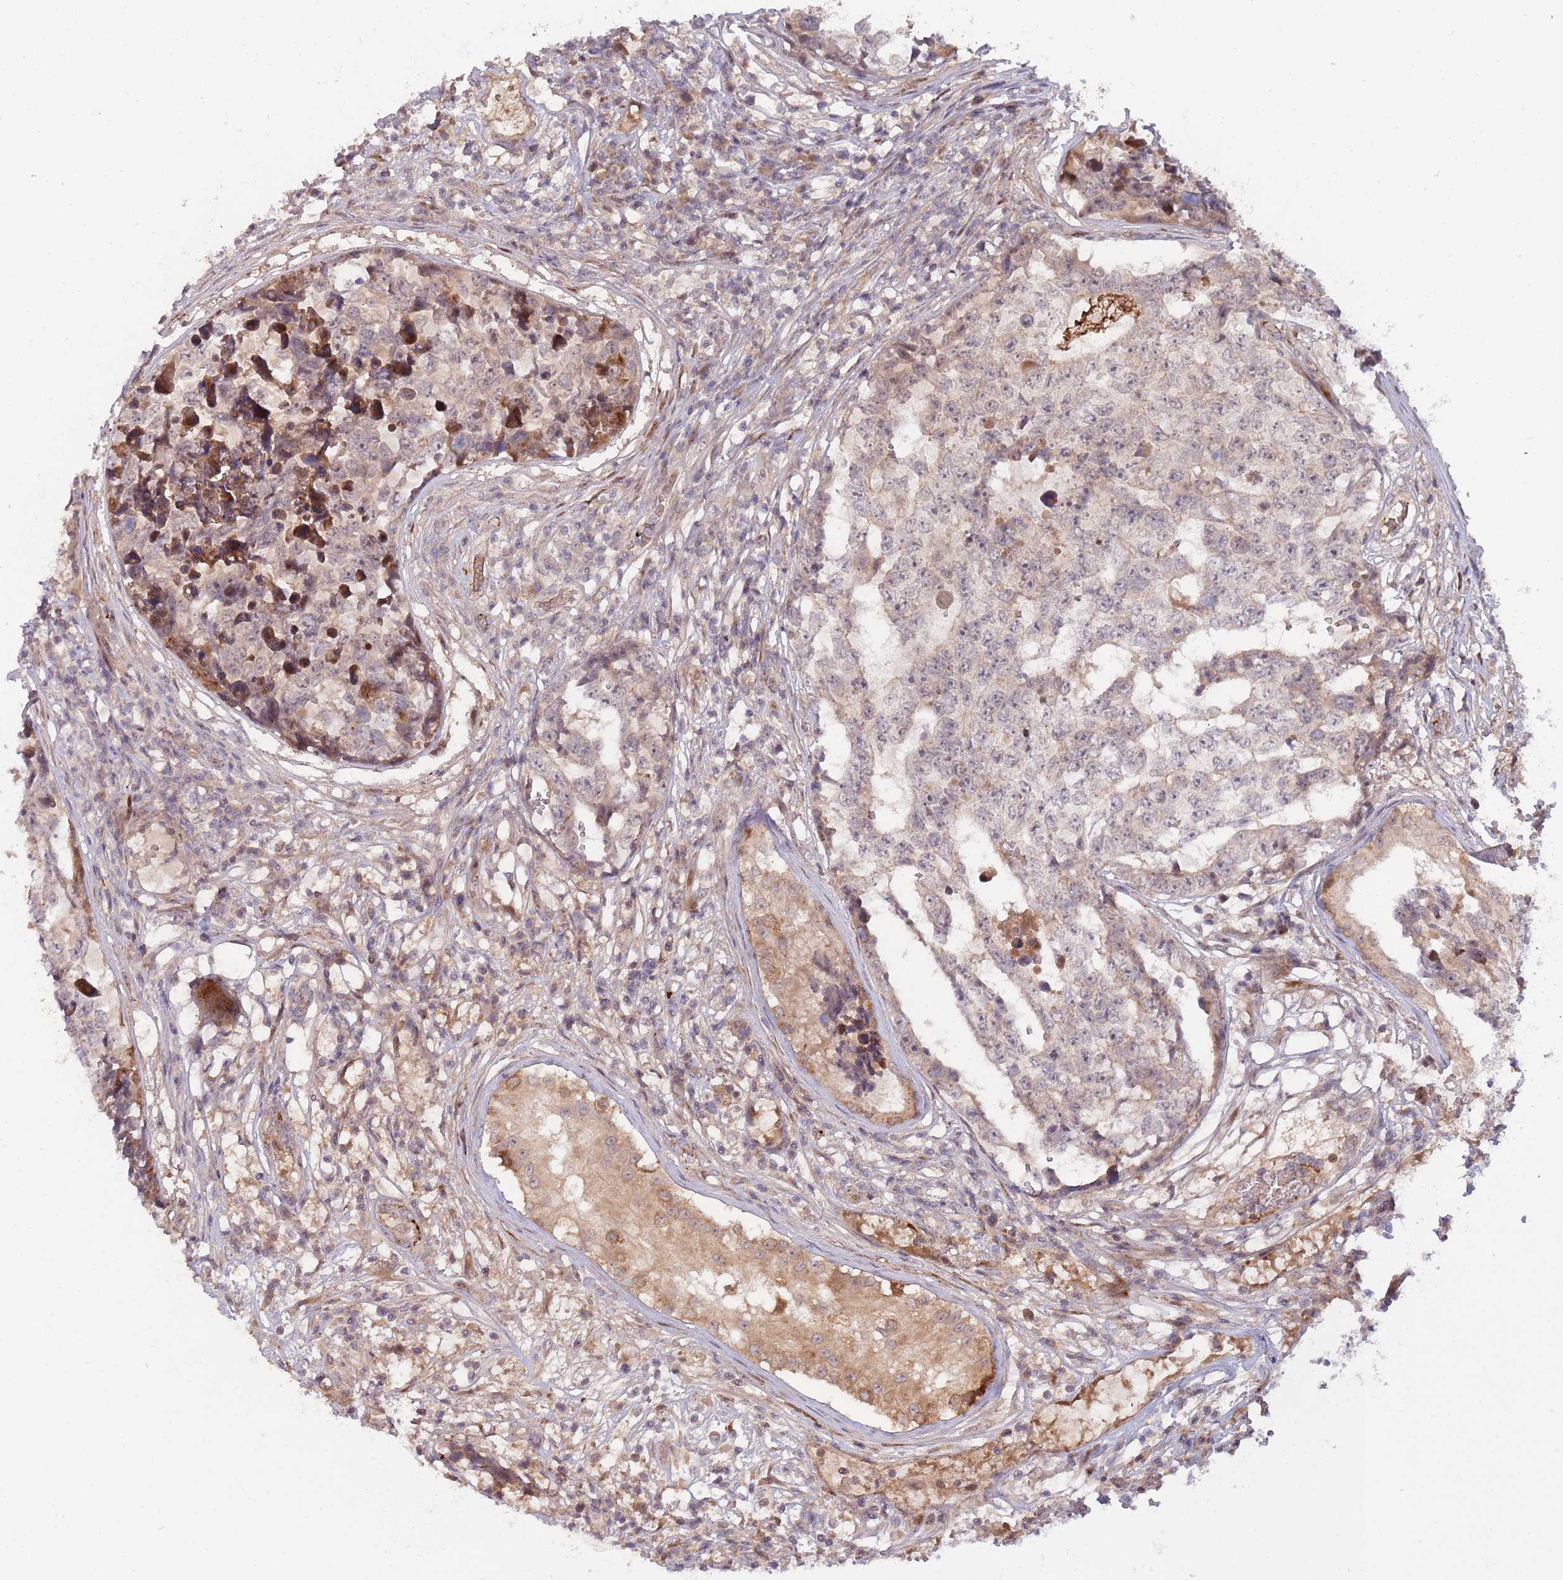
{"staining": {"intensity": "weak", "quantity": "<25%", "location": "cytoplasmic/membranous"}, "tissue": "testis cancer", "cell_type": "Tumor cells", "image_type": "cancer", "snomed": [{"axis": "morphology", "description": "Carcinoma, Embryonal, NOS"}, {"axis": "topography", "description": "Testis"}], "caption": "Immunohistochemical staining of human testis embryonal carcinoma exhibits no significant expression in tumor cells.", "gene": "NT5DC4", "patient": {"sex": "male", "age": 25}}